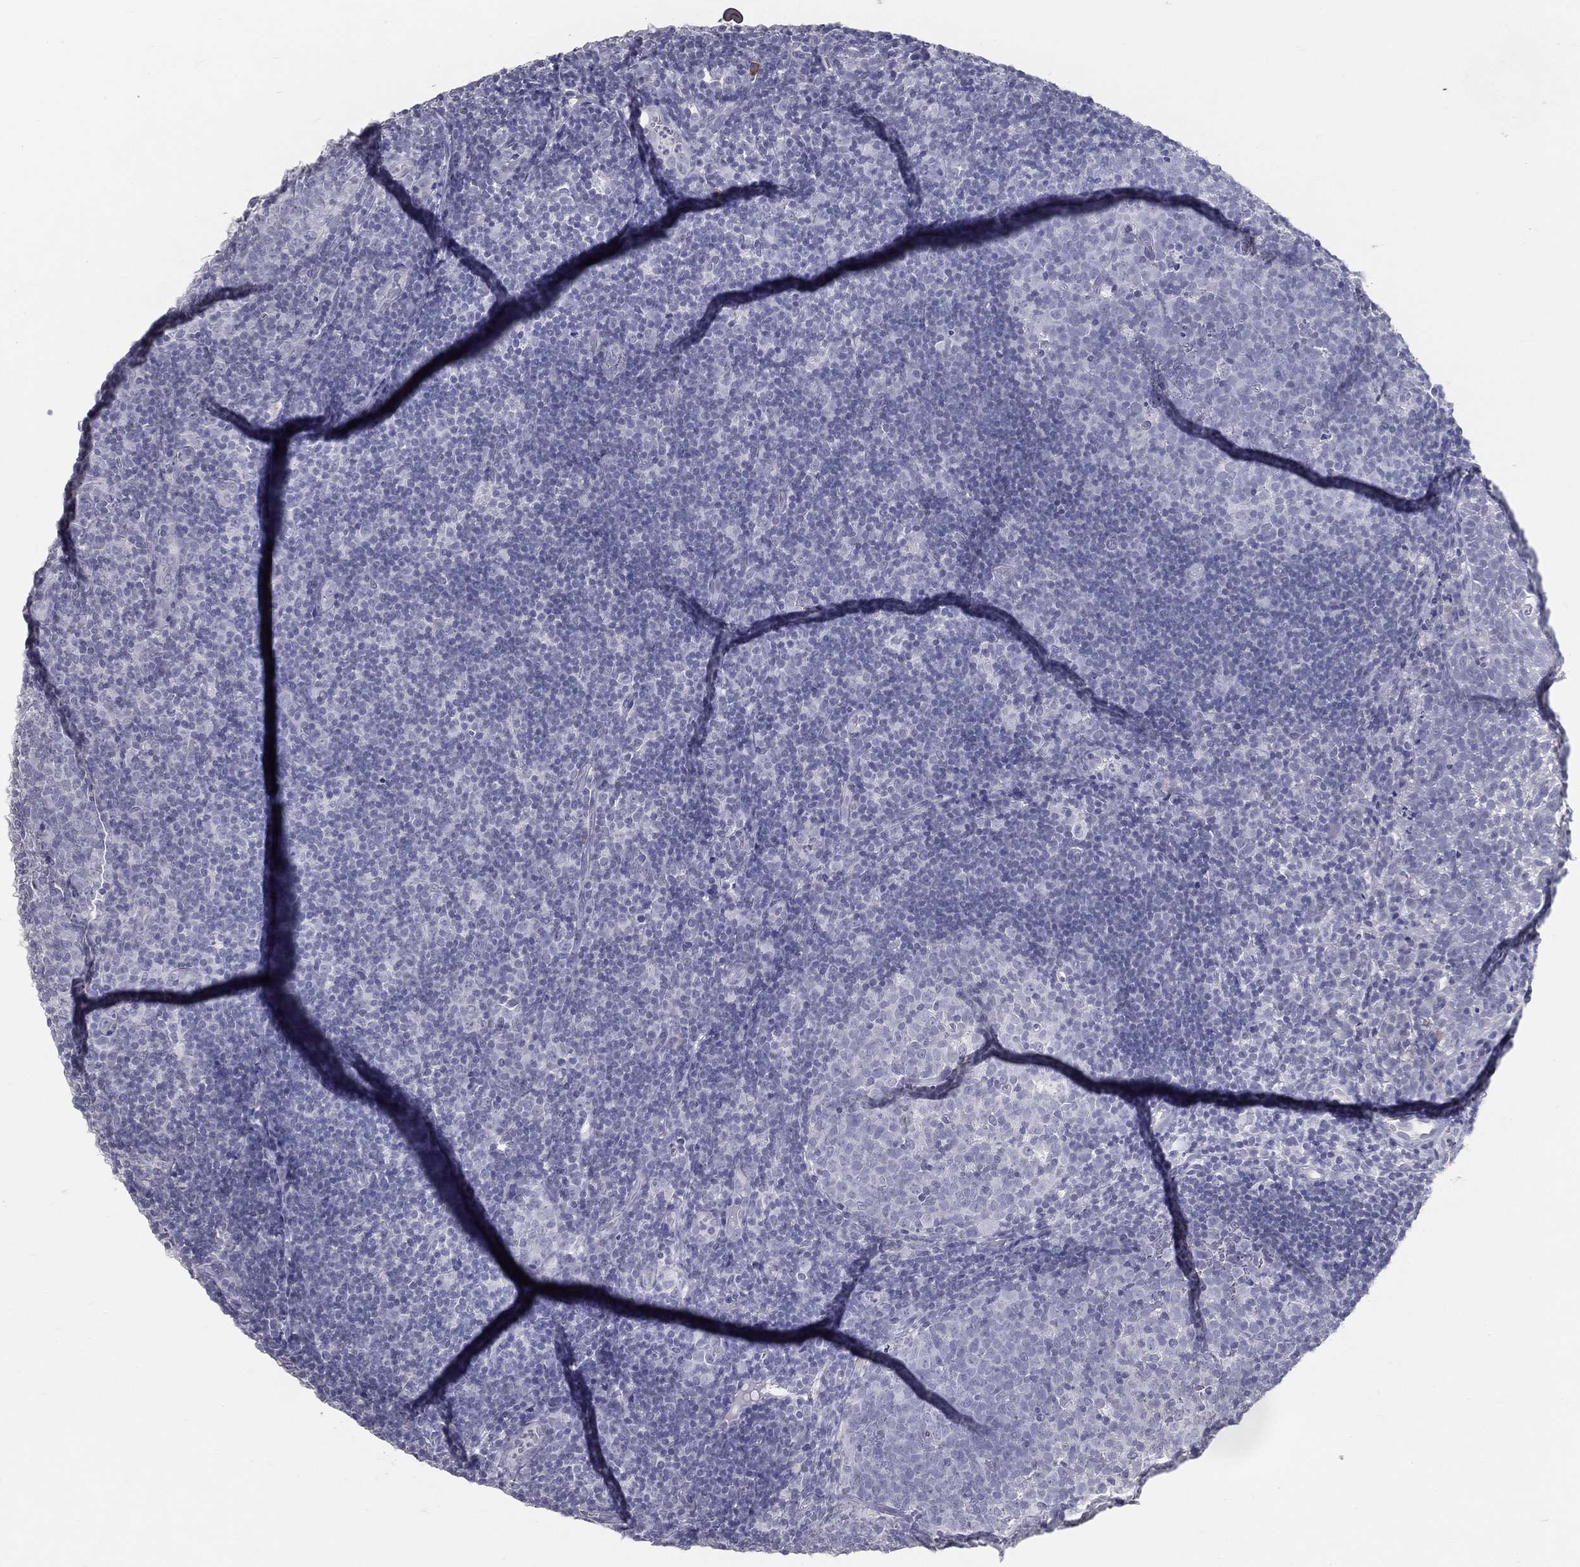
{"staining": {"intensity": "negative", "quantity": "none", "location": "none"}, "tissue": "tonsil", "cell_type": "Germinal center cells", "image_type": "normal", "snomed": [{"axis": "morphology", "description": "Normal tissue, NOS"}, {"axis": "topography", "description": "Tonsil"}], "caption": "An immunohistochemistry (IHC) image of benign tonsil is shown. There is no staining in germinal center cells of tonsil. (DAB (3,3'-diaminobenzidine) immunohistochemistry (IHC) visualized using brightfield microscopy, high magnification).", "gene": "ACE2", "patient": {"sex": "female", "age": 5}}